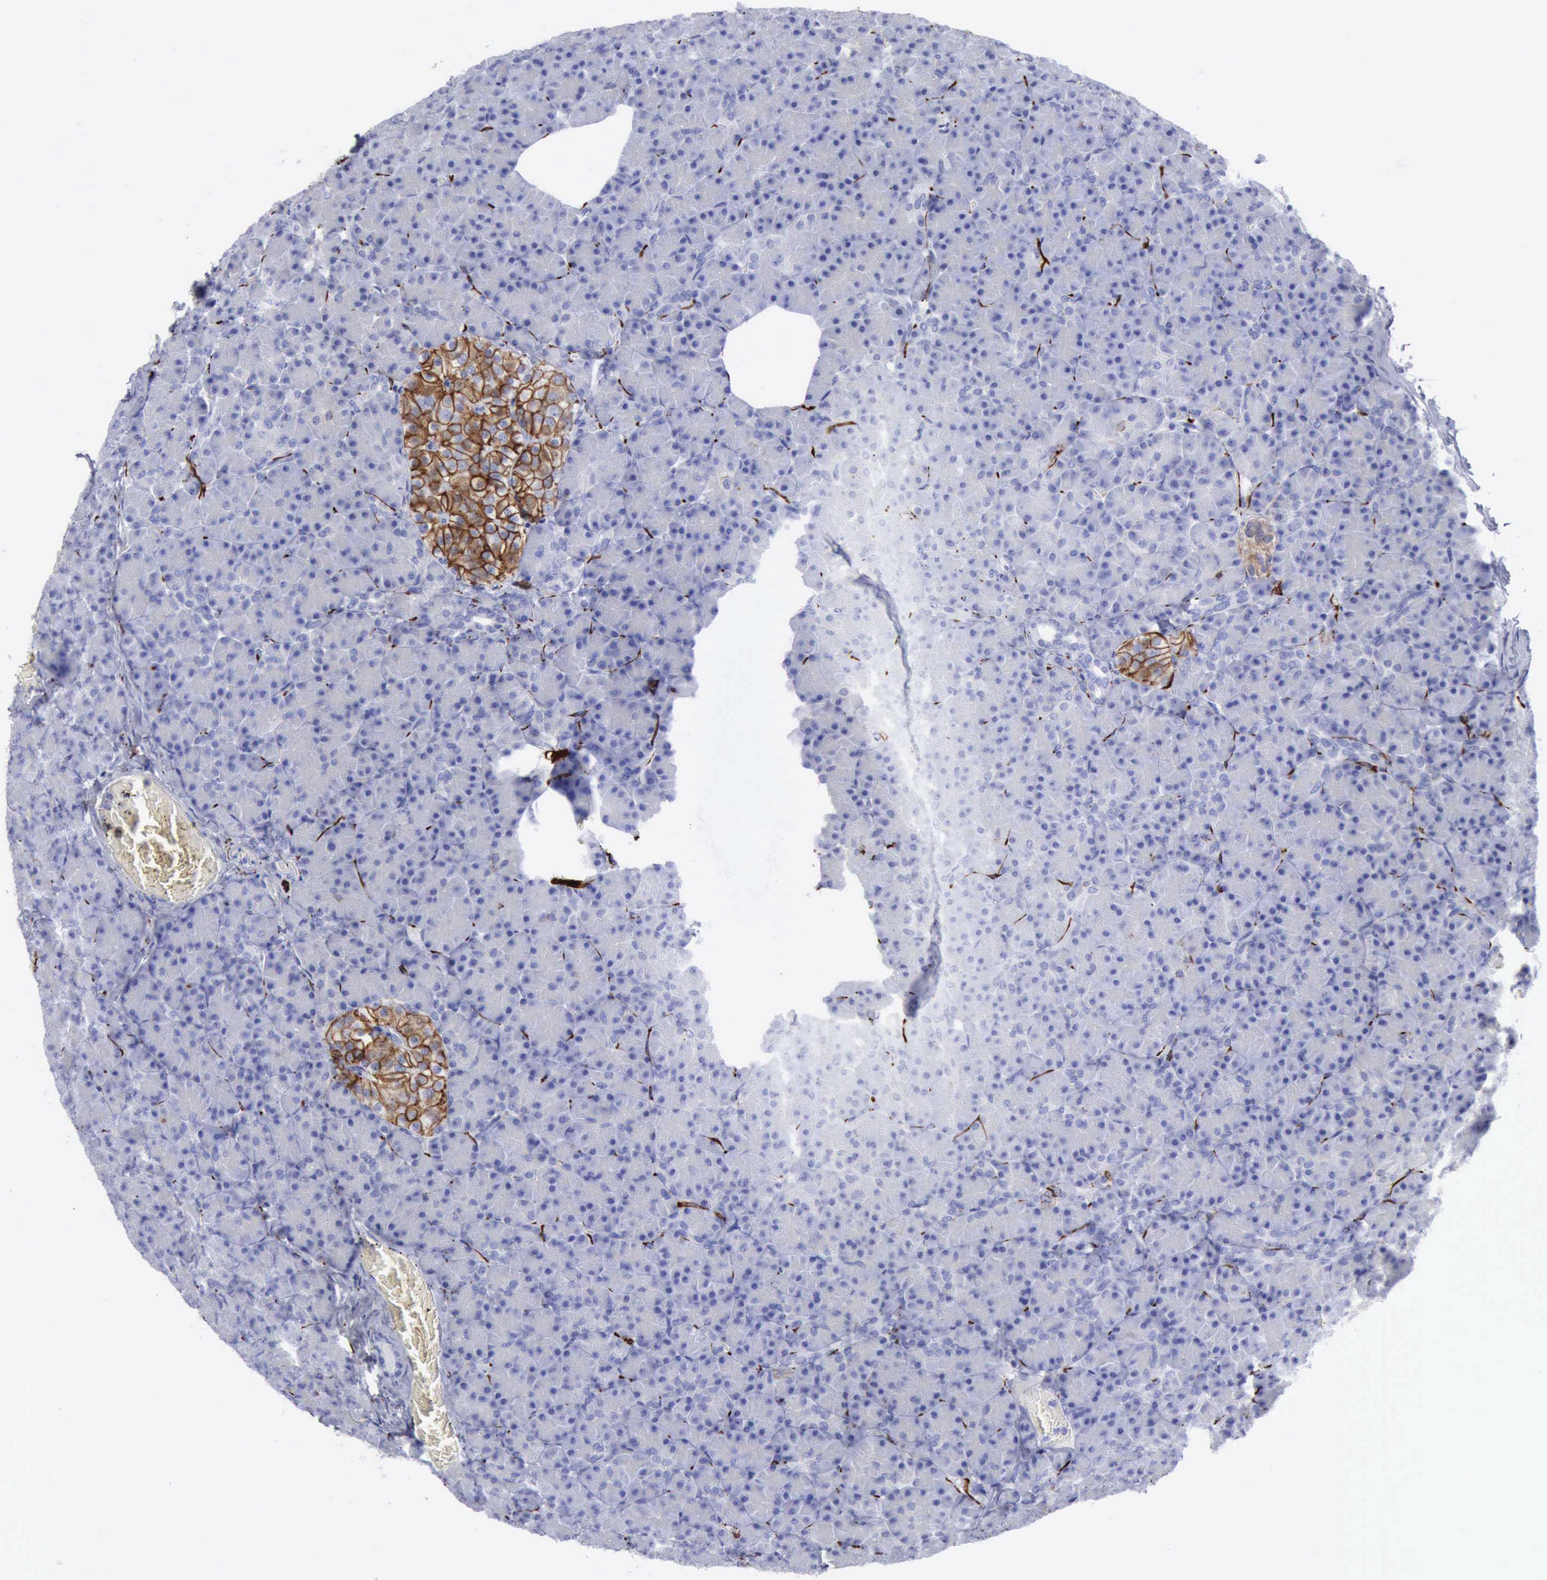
{"staining": {"intensity": "negative", "quantity": "none", "location": "none"}, "tissue": "pancreas", "cell_type": "Exocrine glandular cells", "image_type": "normal", "snomed": [{"axis": "morphology", "description": "Normal tissue, NOS"}, {"axis": "topography", "description": "Pancreas"}], "caption": "Immunohistochemical staining of normal pancreas displays no significant positivity in exocrine glandular cells. (DAB (3,3'-diaminobenzidine) IHC, high magnification).", "gene": "NCAM1", "patient": {"sex": "female", "age": 43}}